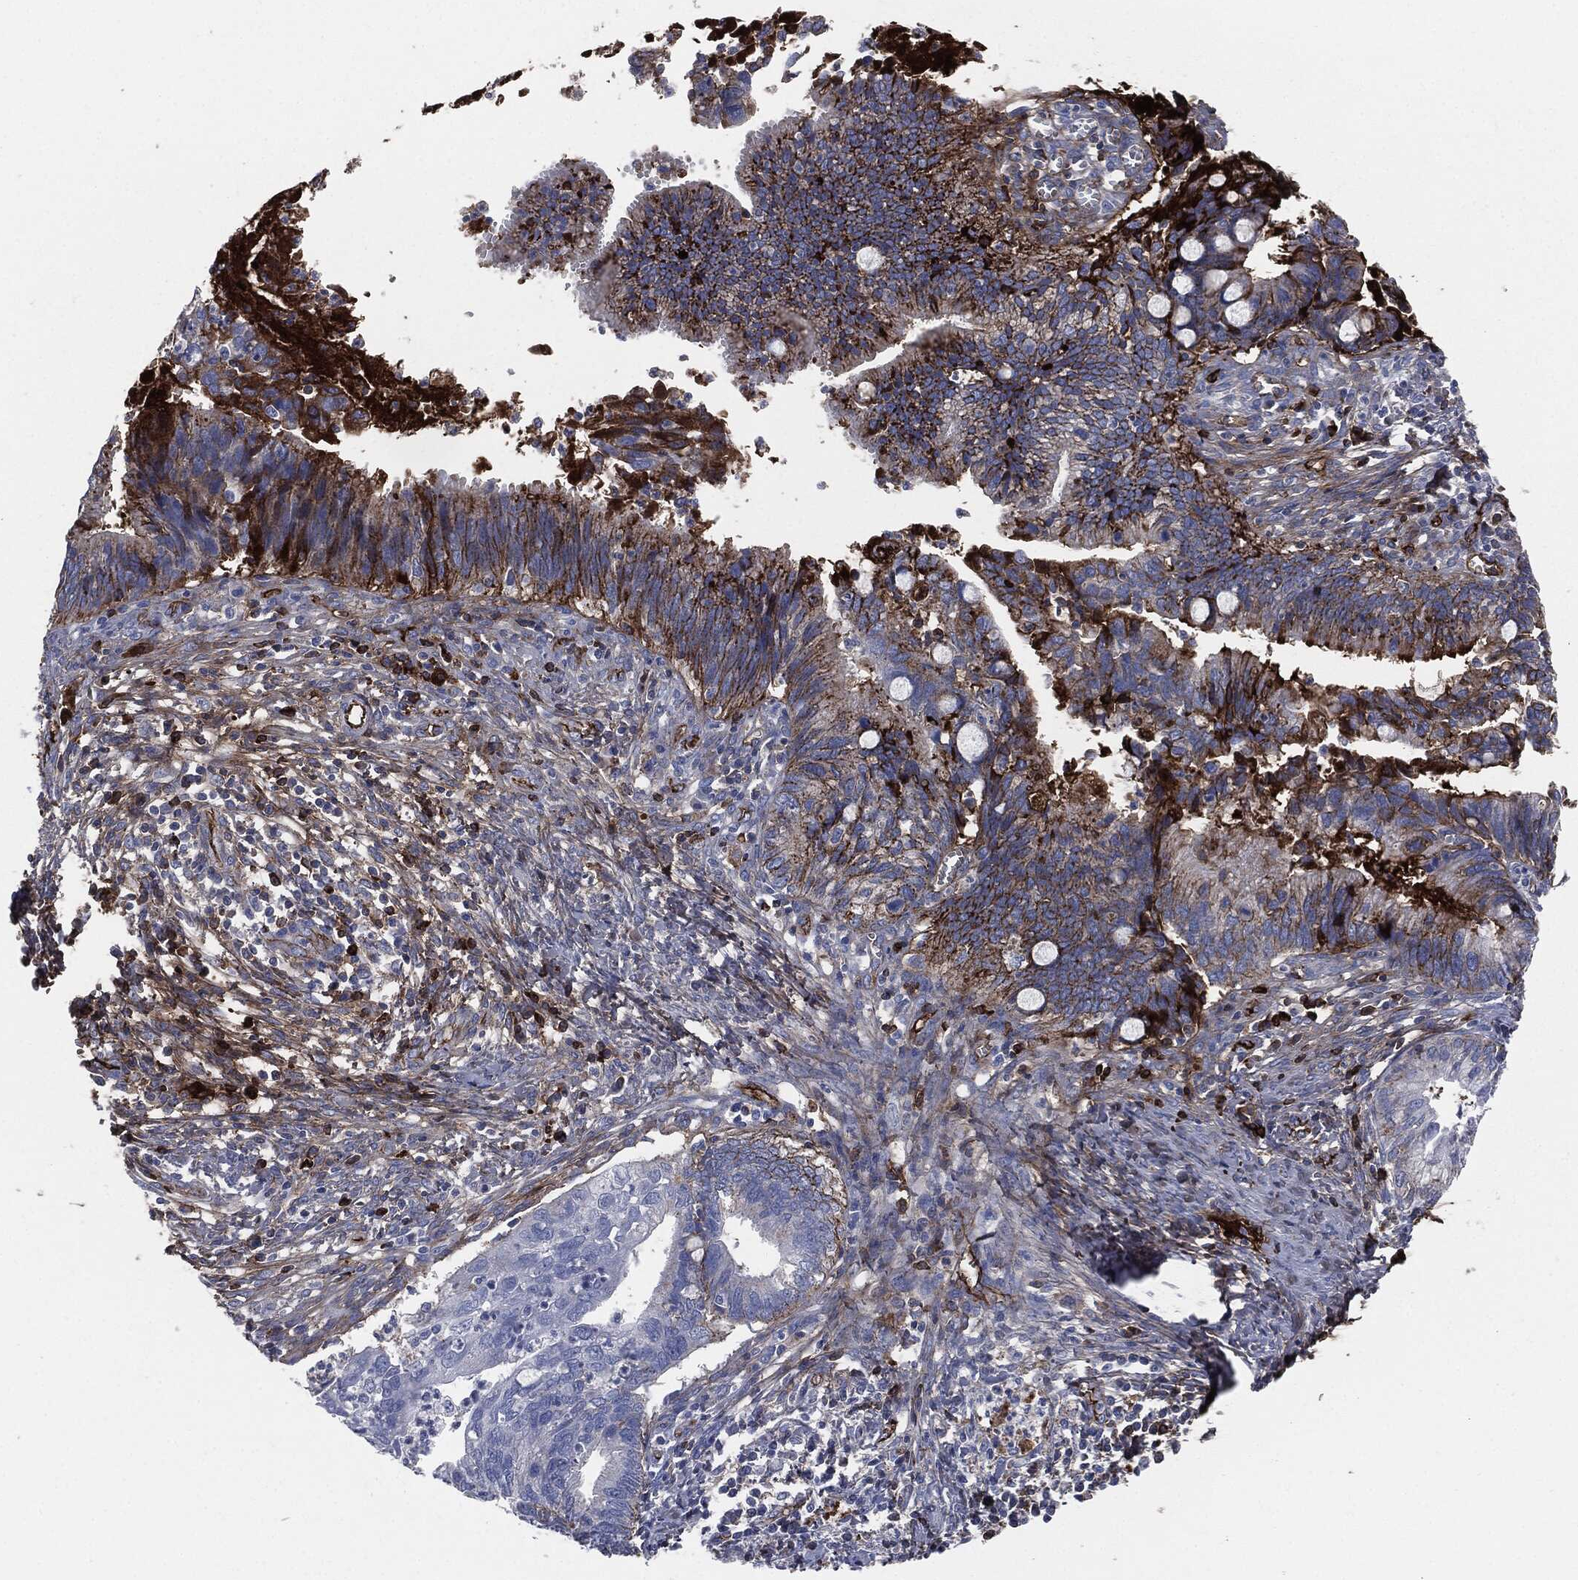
{"staining": {"intensity": "strong", "quantity": "<25%", "location": "cytoplasmic/membranous"}, "tissue": "cervical cancer", "cell_type": "Tumor cells", "image_type": "cancer", "snomed": [{"axis": "morphology", "description": "Adenocarcinoma, NOS"}, {"axis": "topography", "description": "Cervix"}], "caption": "Strong cytoplasmic/membranous positivity for a protein is seen in about <25% of tumor cells of cervical cancer (adenocarcinoma) using immunohistochemistry.", "gene": "APOB", "patient": {"sex": "female", "age": 42}}